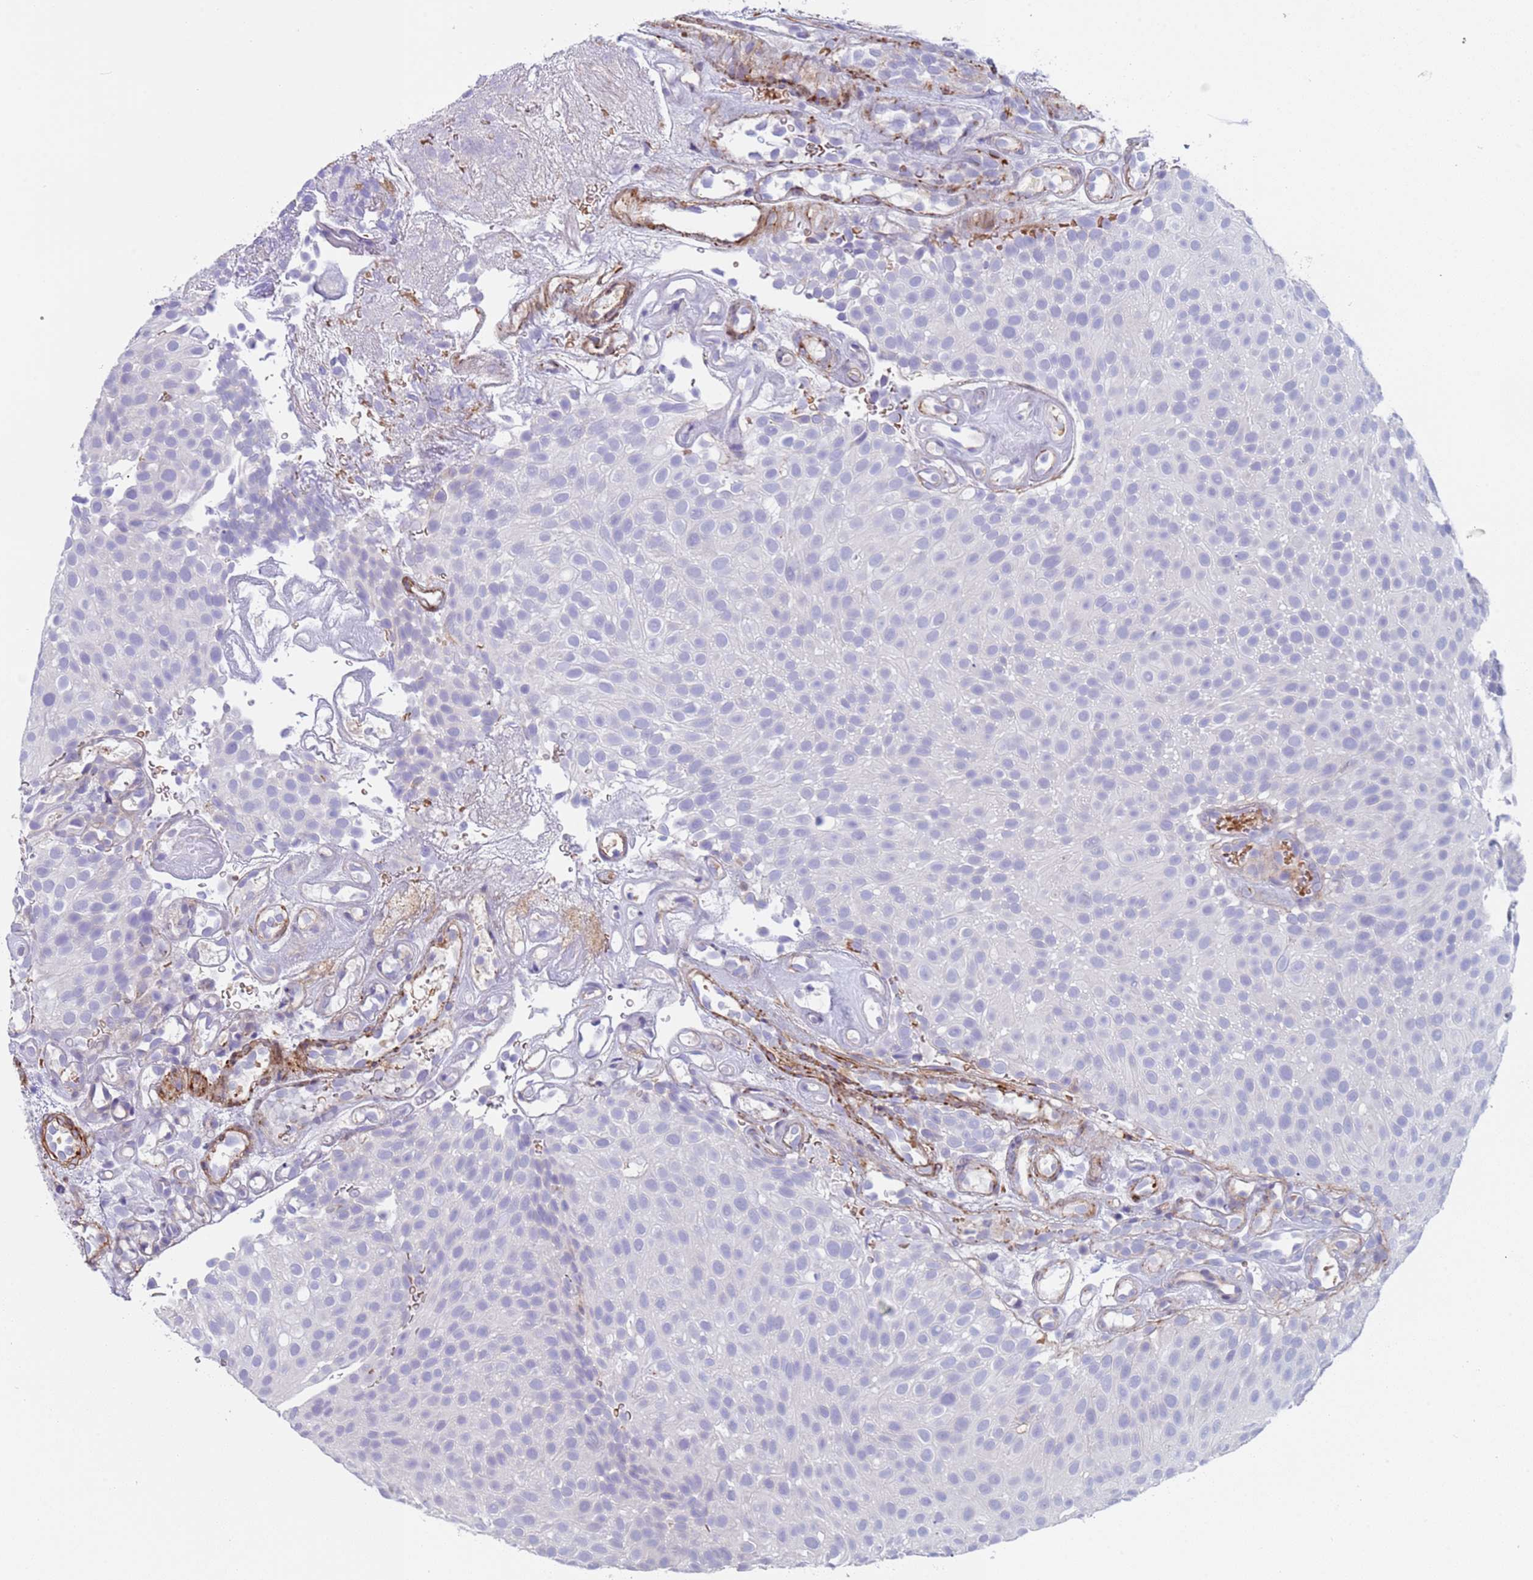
{"staining": {"intensity": "negative", "quantity": "none", "location": "none"}, "tissue": "urothelial cancer", "cell_type": "Tumor cells", "image_type": "cancer", "snomed": [{"axis": "morphology", "description": "Urothelial carcinoma, Low grade"}, {"axis": "topography", "description": "Urinary bladder"}], "caption": "Tumor cells are negative for protein expression in human urothelial carcinoma (low-grade).", "gene": "KBTBD3", "patient": {"sex": "male", "age": 78}}